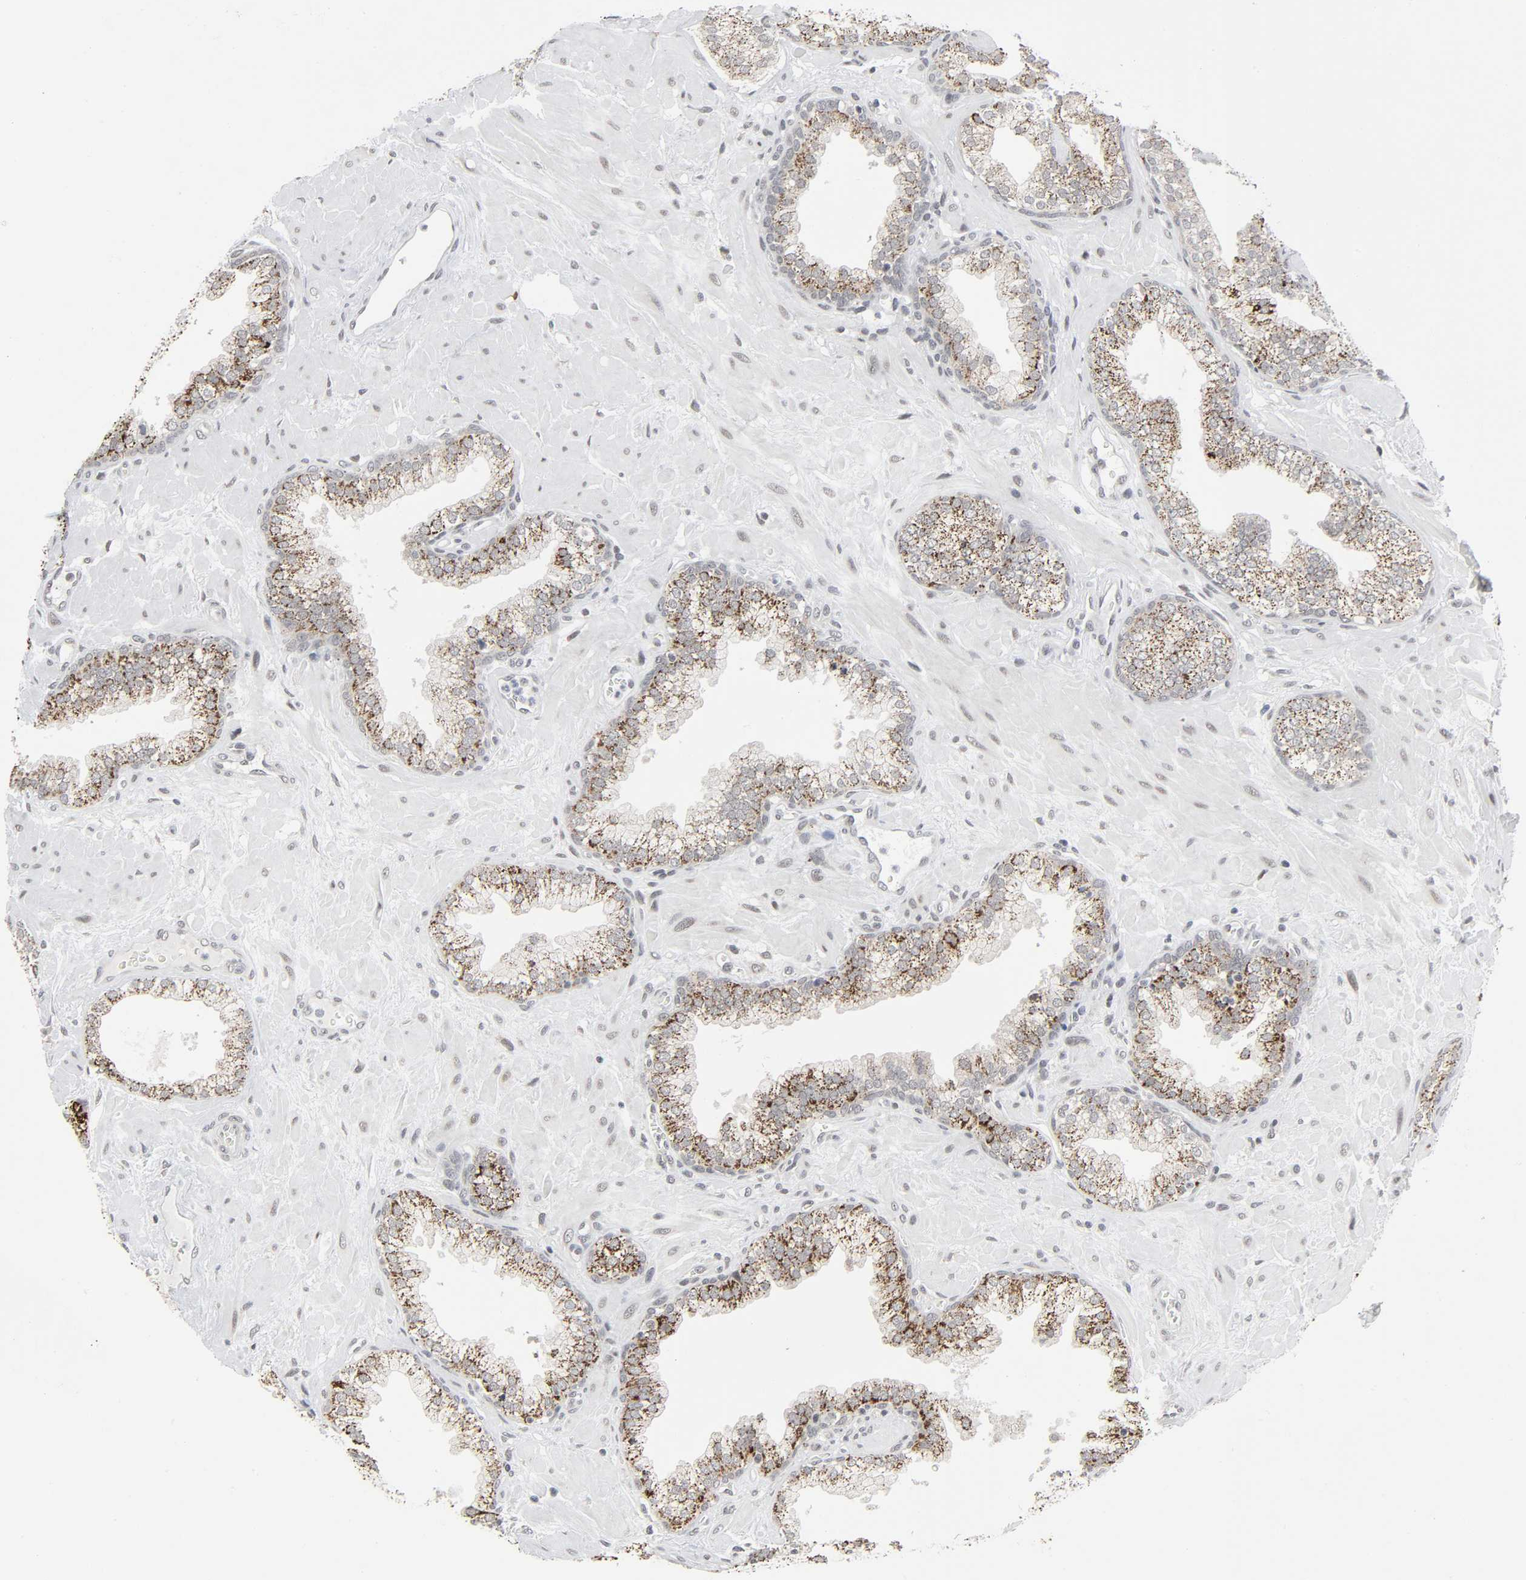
{"staining": {"intensity": "strong", "quantity": ">75%", "location": "cytoplasmic/membranous"}, "tissue": "prostate", "cell_type": "Glandular cells", "image_type": "normal", "snomed": [{"axis": "morphology", "description": "Normal tissue, NOS"}, {"axis": "topography", "description": "Prostate"}], "caption": "This histopathology image exhibits immunohistochemistry (IHC) staining of normal prostate, with high strong cytoplasmic/membranous positivity in approximately >75% of glandular cells.", "gene": "MUC1", "patient": {"sex": "male", "age": 60}}